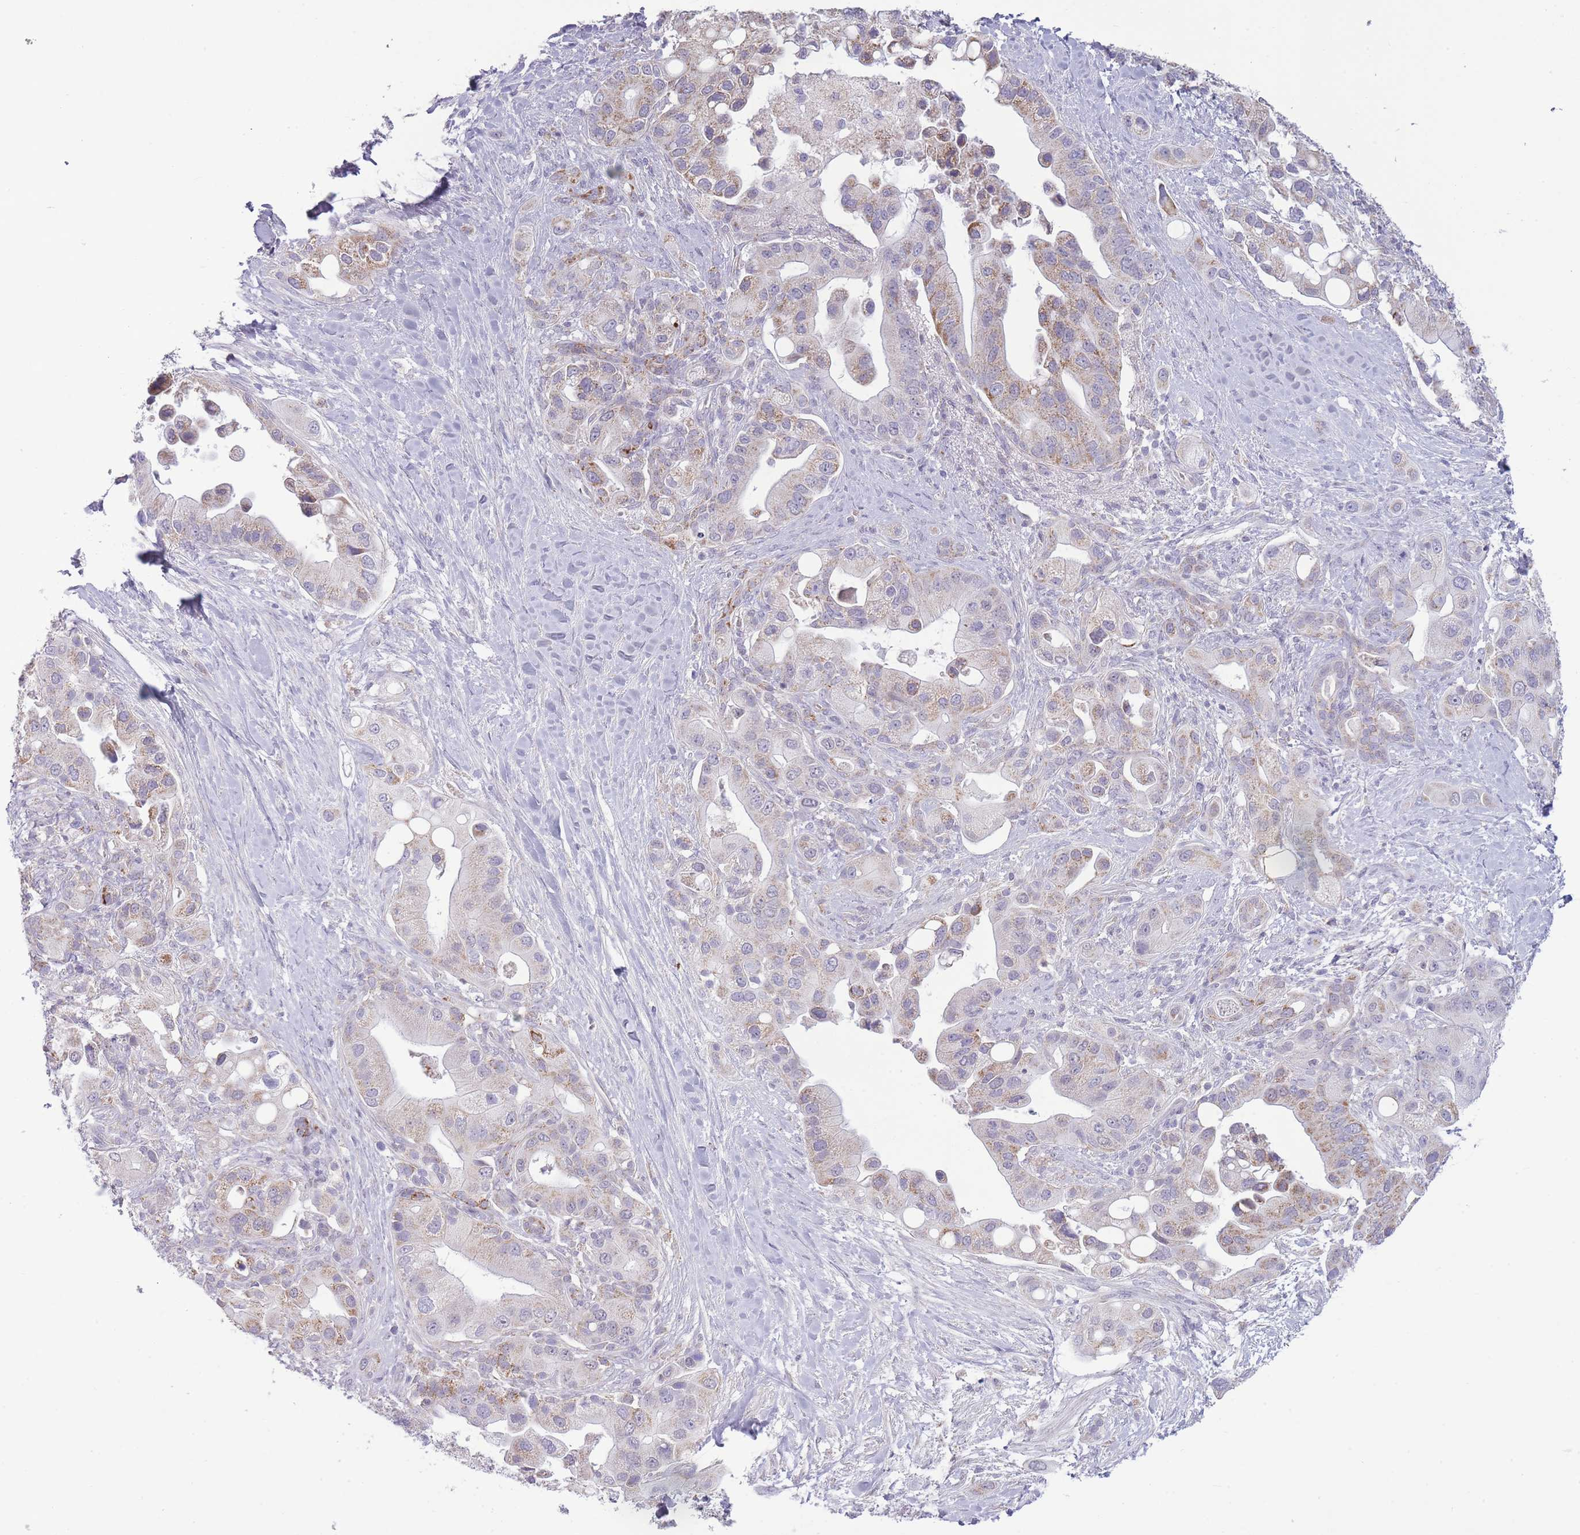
{"staining": {"intensity": "strong", "quantity": "<25%", "location": "cytoplasmic/membranous"}, "tissue": "pancreatic cancer", "cell_type": "Tumor cells", "image_type": "cancer", "snomed": [{"axis": "morphology", "description": "Adenocarcinoma, NOS"}, {"axis": "topography", "description": "Pancreas"}], "caption": "Protein expression by immunohistochemistry reveals strong cytoplasmic/membranous expression in about <25% of tumor cells in pancreatic adenocarcinoma.", "gene": "ZBTB24", "patient": {"sex": "male", "age": 57}}